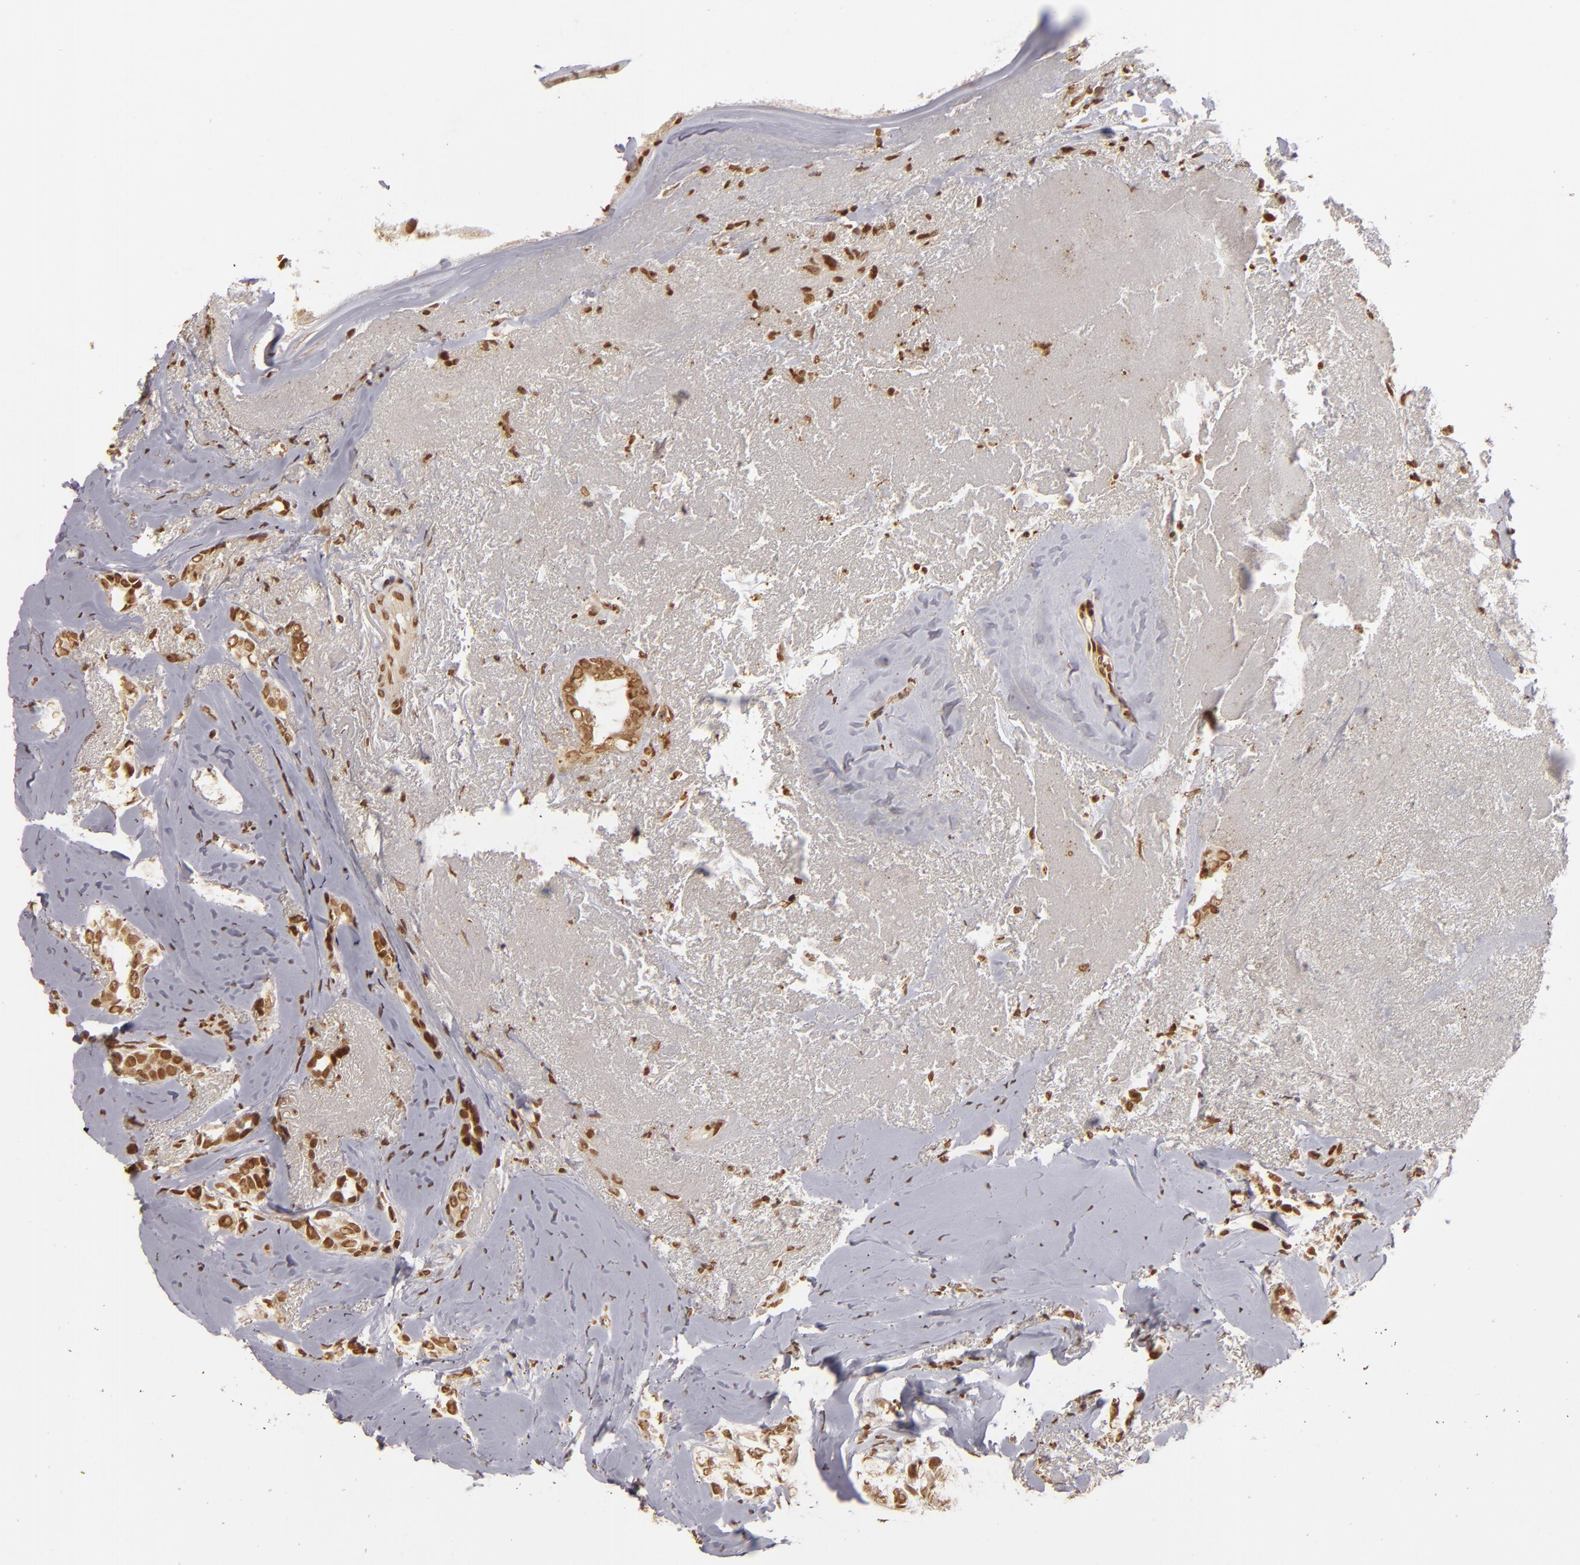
{"staining": {"intensity": "strong", "quantity": ">75%", "location": "cytoplasmic/membranous,nuclear"}, "tissue": "breast cancer", "cell_type": "Tumor cells", "image_type": "cancer", "snomed": [{"axis": "morphology", "description": "Duct carcinoma"}, {"axis": "topography", "description": "Breast"}], "caption": "A histopathology image showing strong cytoplasmic/membranous and nuclear staining in about >75% of tumor cells in breast cancer (intraductal carcinoma), as visualized by brown immunohistochemical staining.", "gene": "CUL3", "patient": {"sex": "female", "age": 54}}